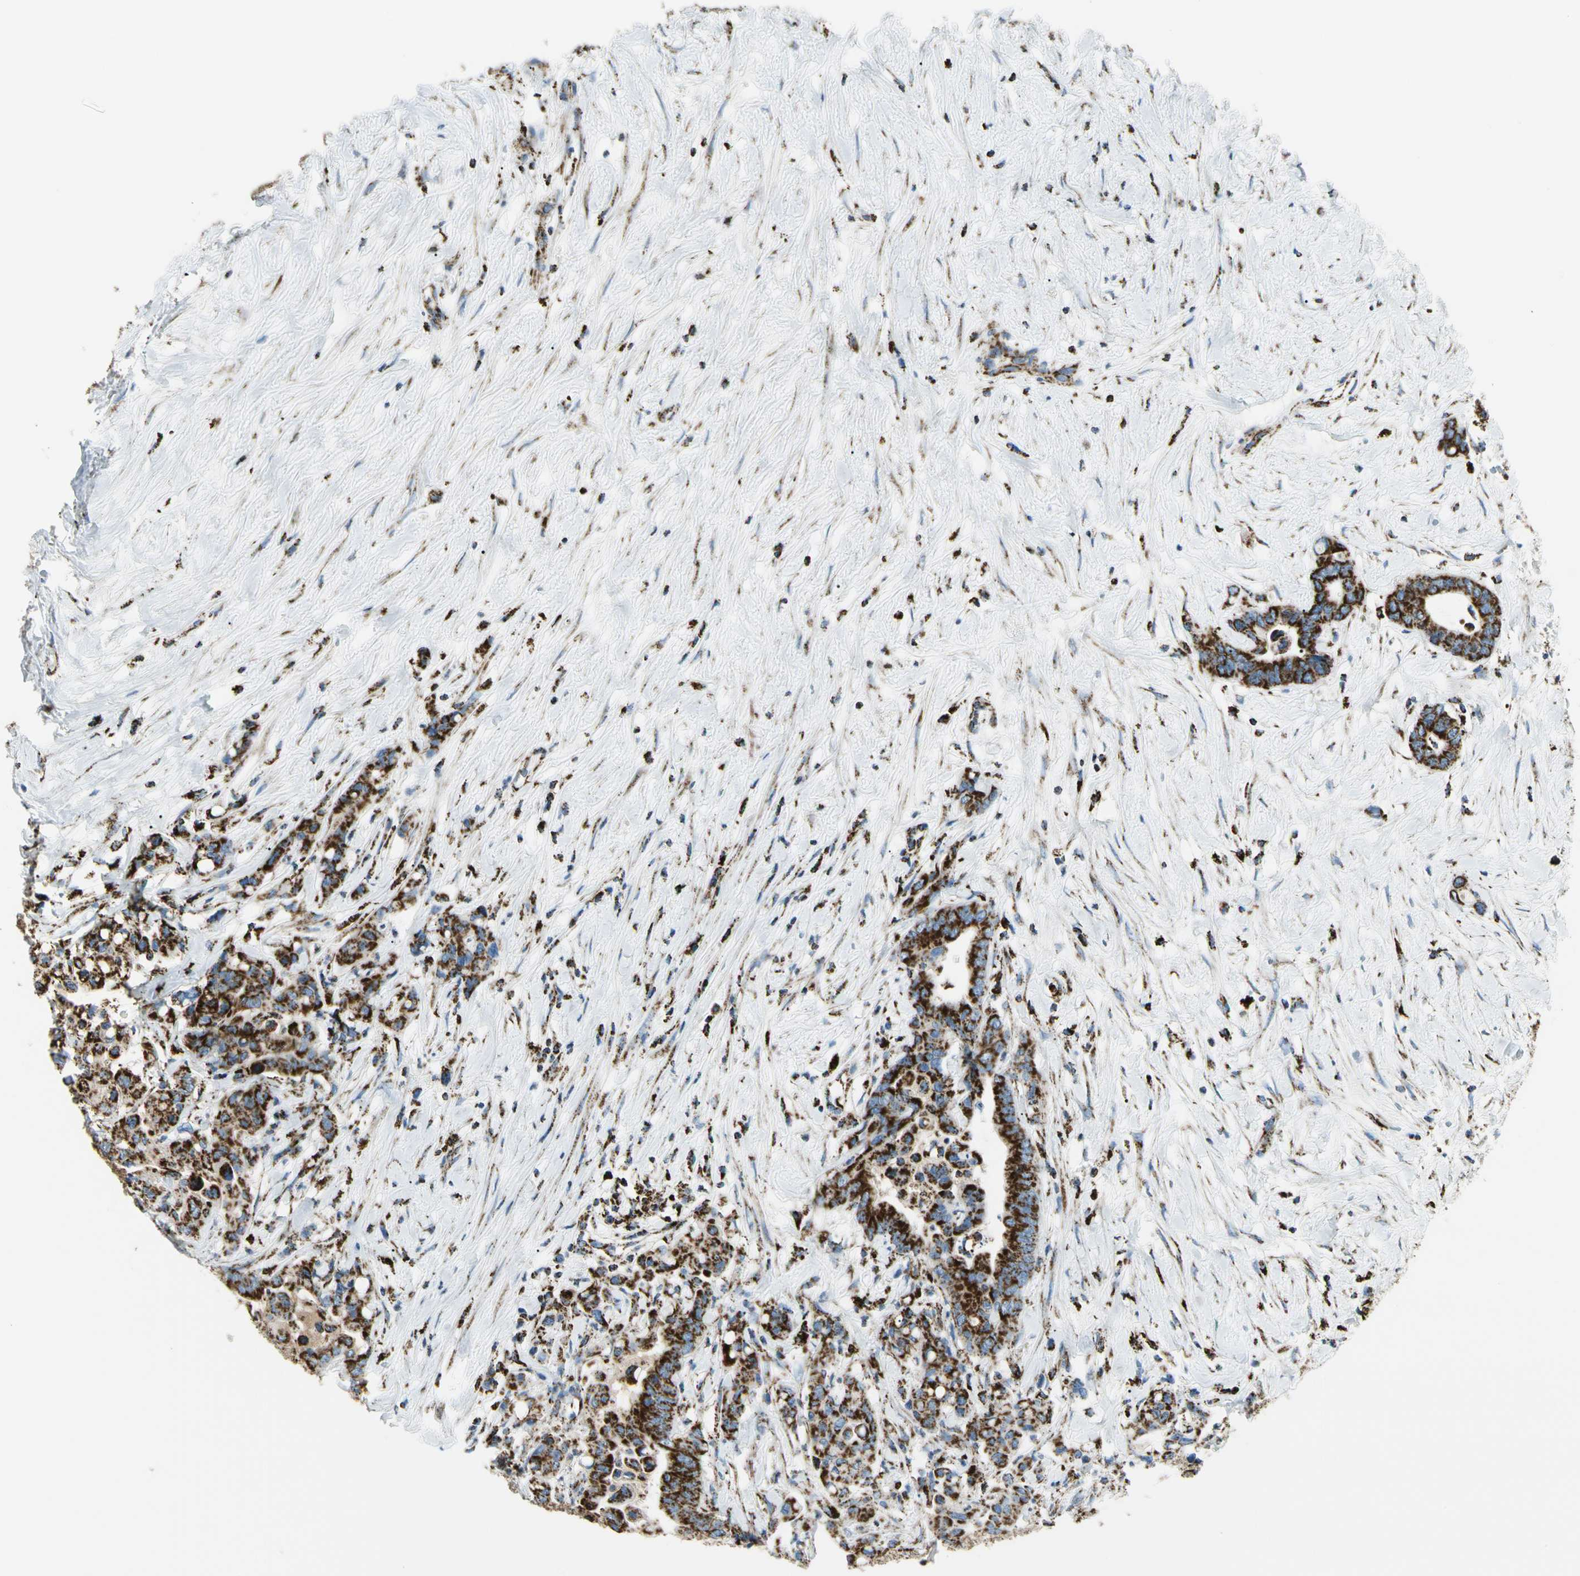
{"staining": {"intensity": "strong", "quantity": ">75%", "location": "cytoplasmic/membranous"}, "tissue": "colorectal cancer", "cell_type": "Tumor cells", "image_type": "cancer", "snomed": [{"axis": "morphology", "description": "Normal tissue, NOS"}, {"axis": "morphology", "description": "Adenocarcinoma, NOS"}, {"axis": "topography", "description": "Colon"}], "caption": "Immunohistochemical staining of colorectal cancer (adenocarcinoma) exhibits strong cytoplasmic/membranous protein staining in approximately >75% of tumor cells.", "gene": "ME2", "patient": {"sex": "male", "age": 82}}